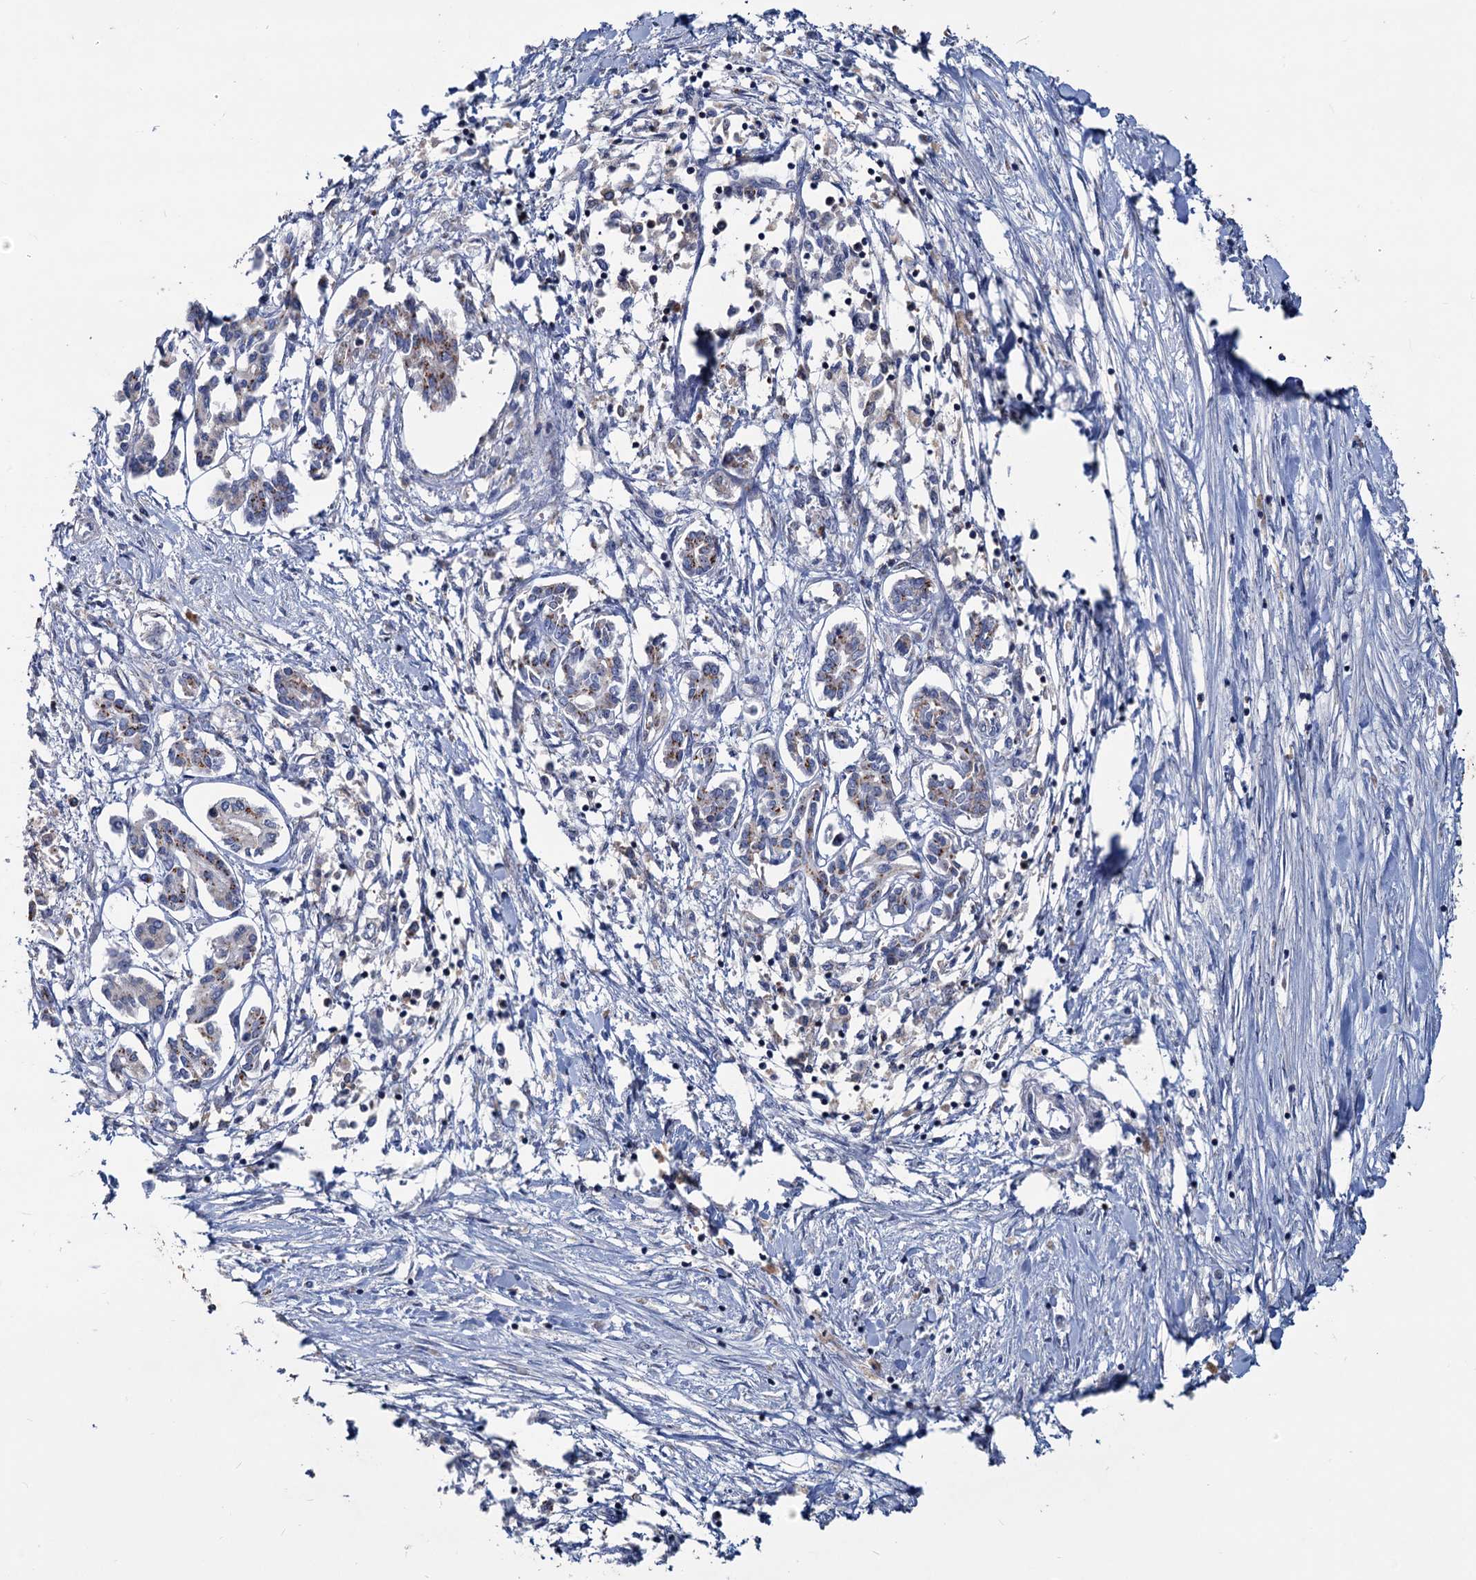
{"staining": {"intensity": "weak", "quantity": "25%-75%", "location": "cytoplasmic/membranous"}, "tissue": "pancreatic cancer", "cell_type": "Tumor cells", "image_type": "cancer", "snomed": [{"axis": "morphology", "description": "Adenocarcinoma, NOS"}, {"axis": "topography", "description": "Pancreas"}], "caption": "About 25%-75% of tumor cells in human pancreatic cancer (adenocarcinoma) show weak cytoplasmic/membranous protein positivity as visualized by brown immunohistochemical staining.", "gene": "LRCH4", "patient": {"sex": "female", "age": 50}}